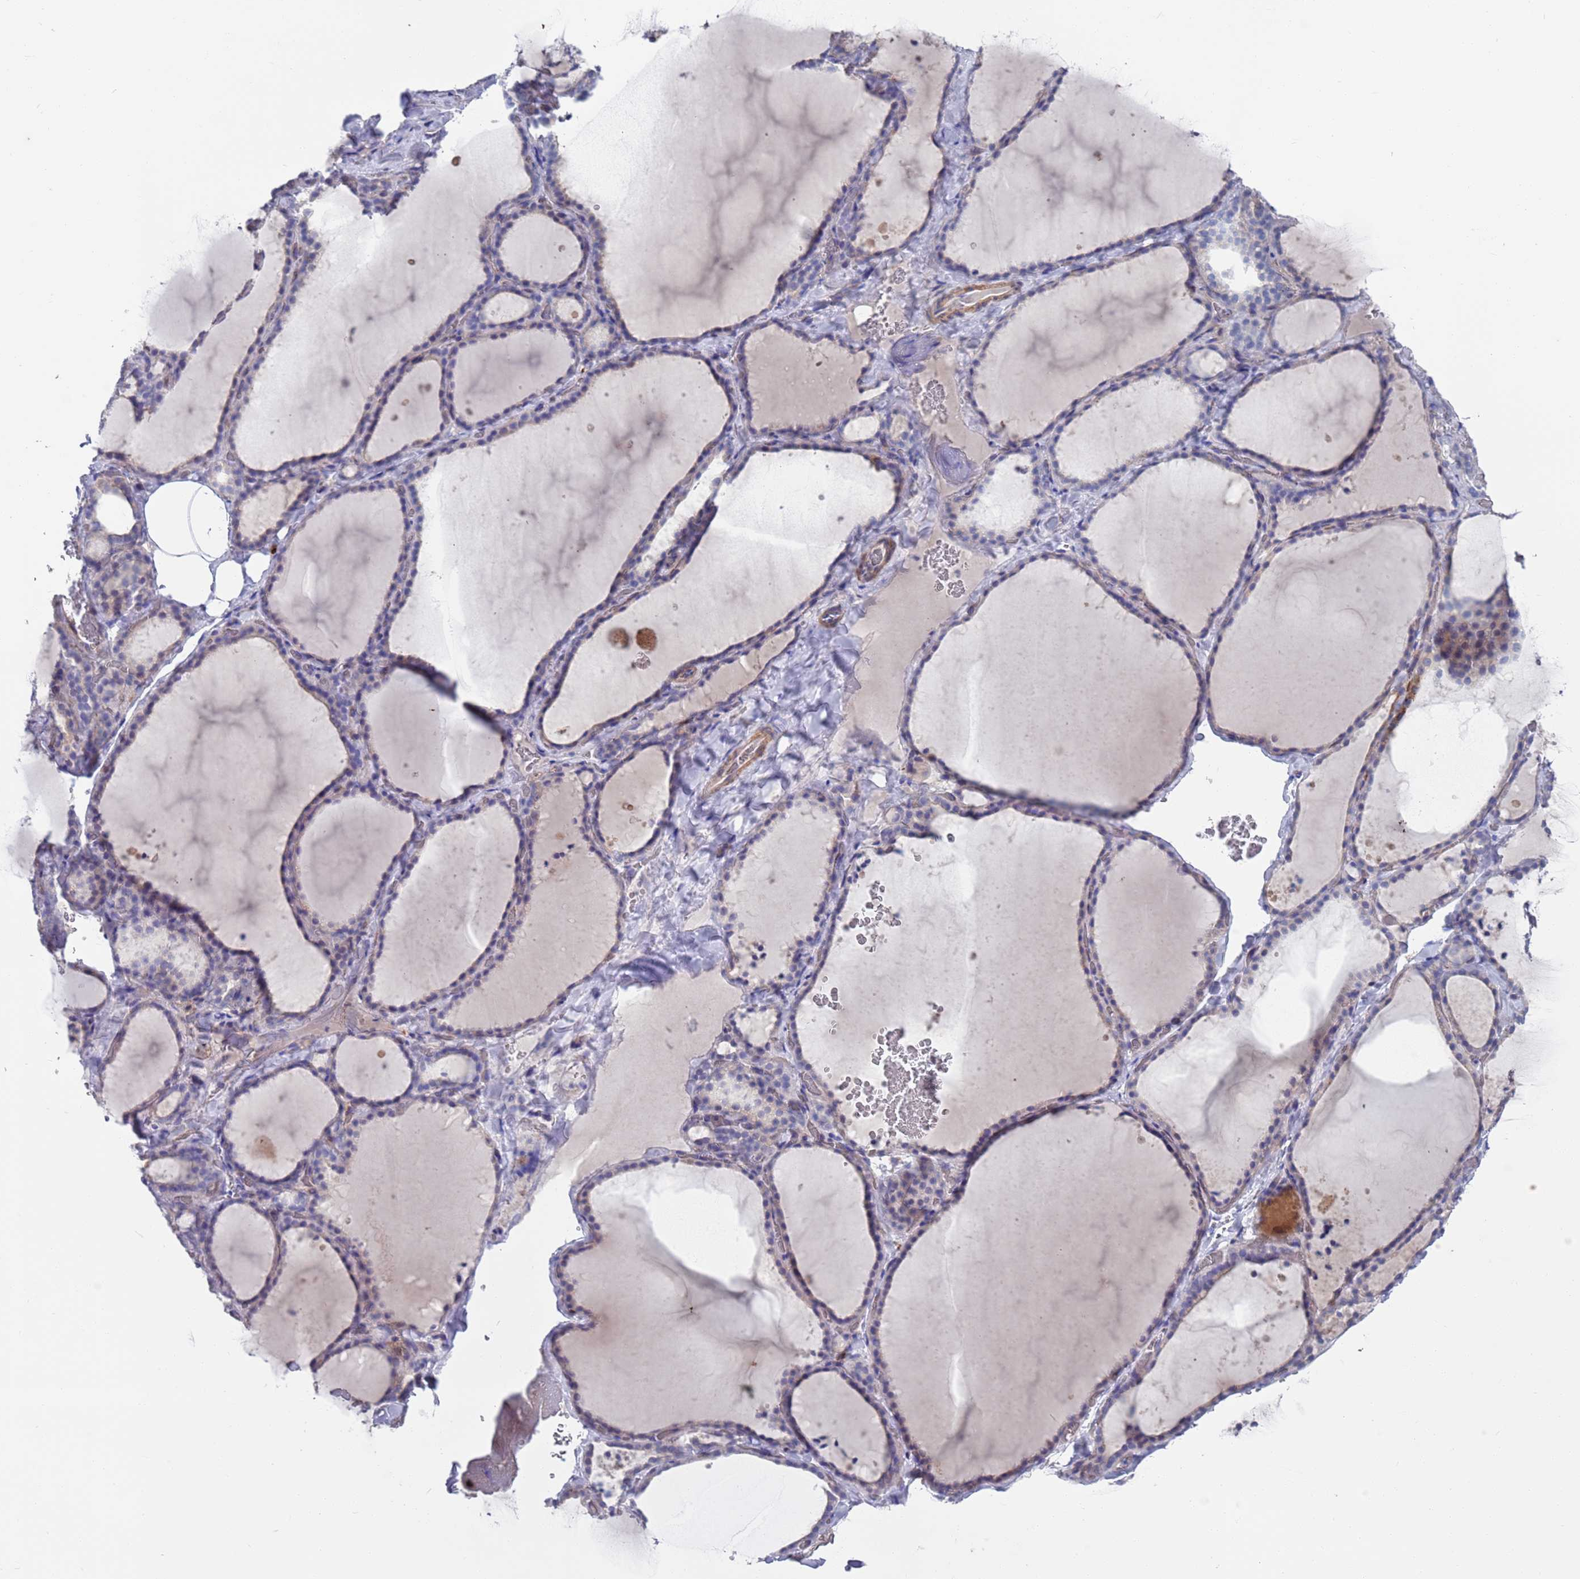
{"staining": {"intensity": "negative", "quantity": "none", "location": "none"}, "tissue": "thyroid gland", "cell_type": "Glandular cells", "image_type": "normal", "snomed": [{"axis": "morphology", "description": "Normal tissue, NOS"}, {"axis": "topography", "description": "Thyroid gland"}], "caption": "This is an IHC micrograph of normal thyroid gland. There is no staining in glandular cells.", "gene": "GREB1L", "patient": {"sex": "female", "age": 22}}